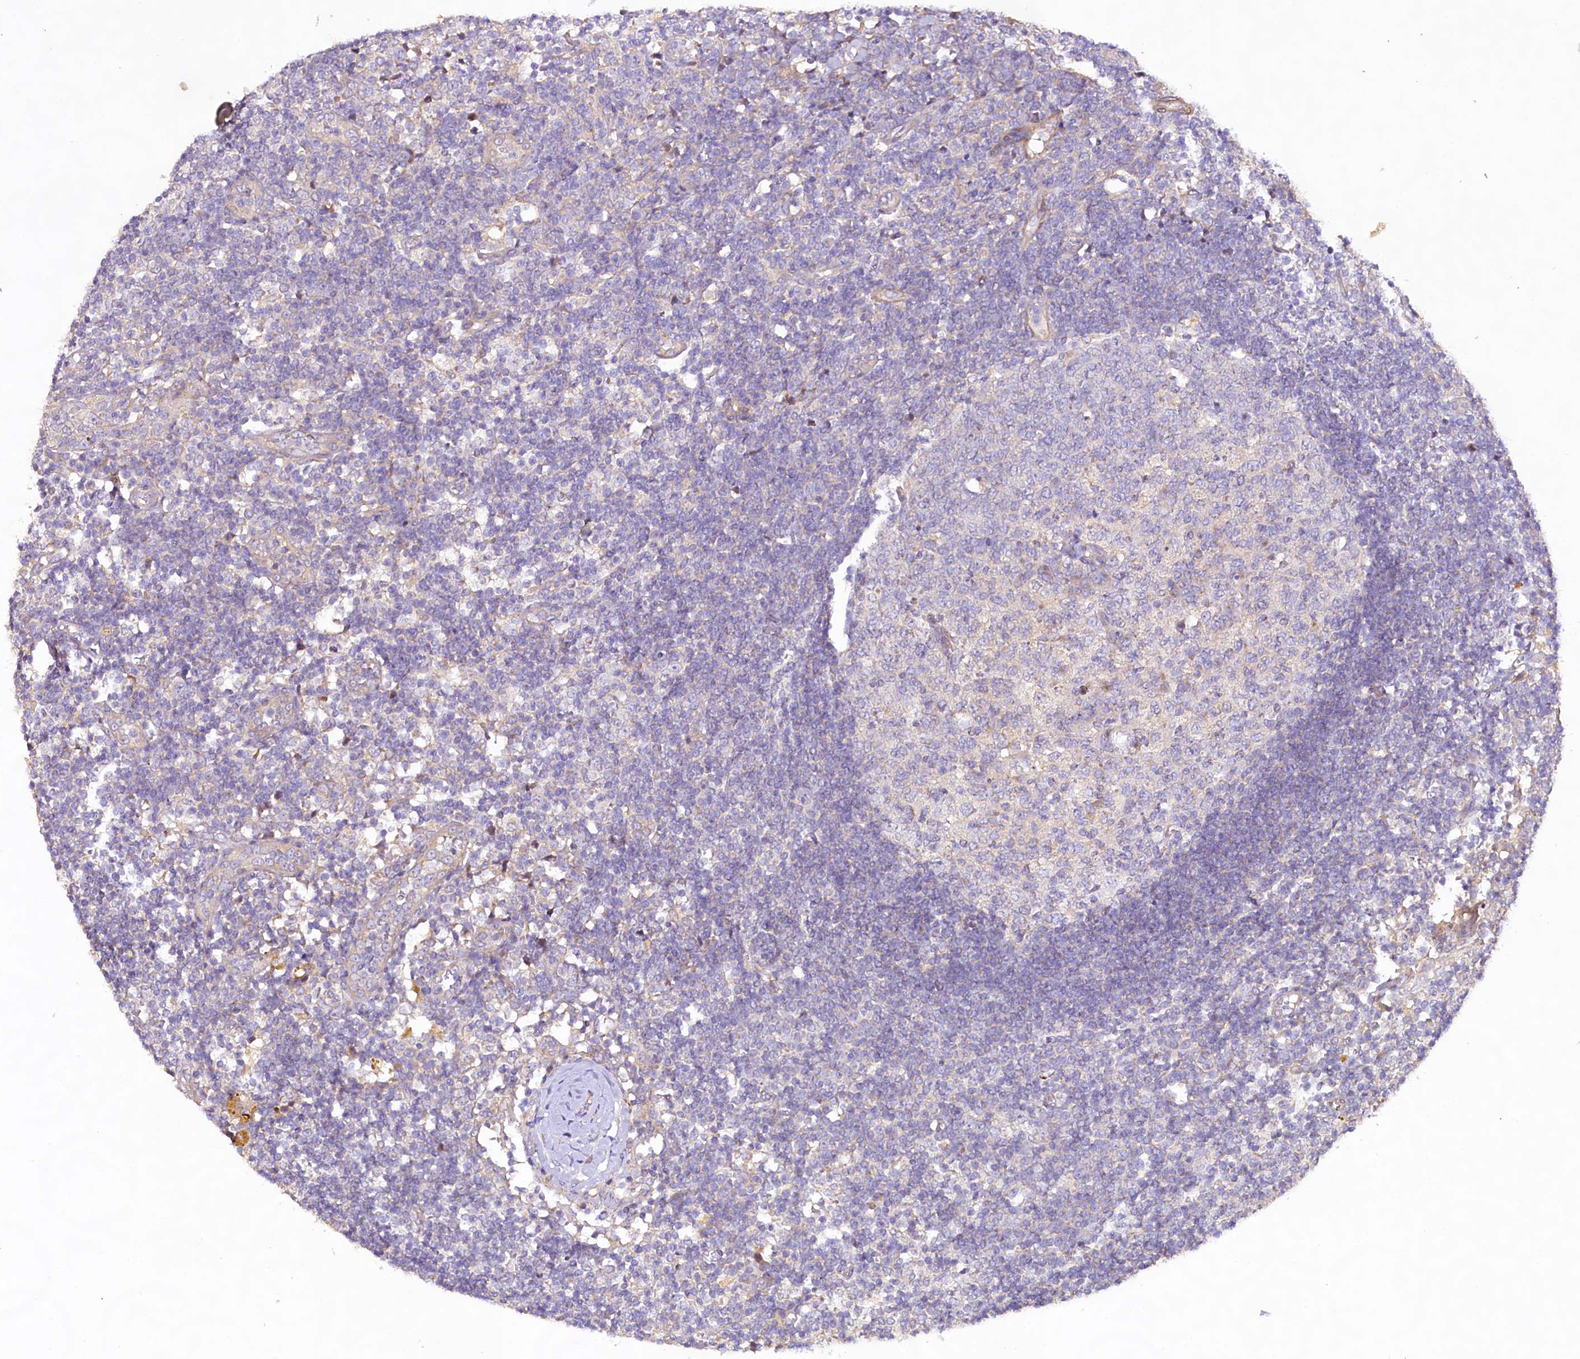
{"staining": {"intensity": "negative", "quantity": "none", "location": "none"}, "tissue": "lymph node", "cell_type": "Germinal center cells", "image_type": "normal", "snomed": [{"axis": "morphology", "description": "Normal tissue, NOS"}, {"axis": "morphology", "description": "Squamous cell carcinoma, metastatic, NOS"}, {"axis": "topography", "description": "Lymph node"}], "caption": "Immunohistochemistry of benign human lymph node displays no positivity in germinal center cells. Nuclei are stained in blue.", "gene": "VPS11", "patient": {"sex": "male", "age": 73}}